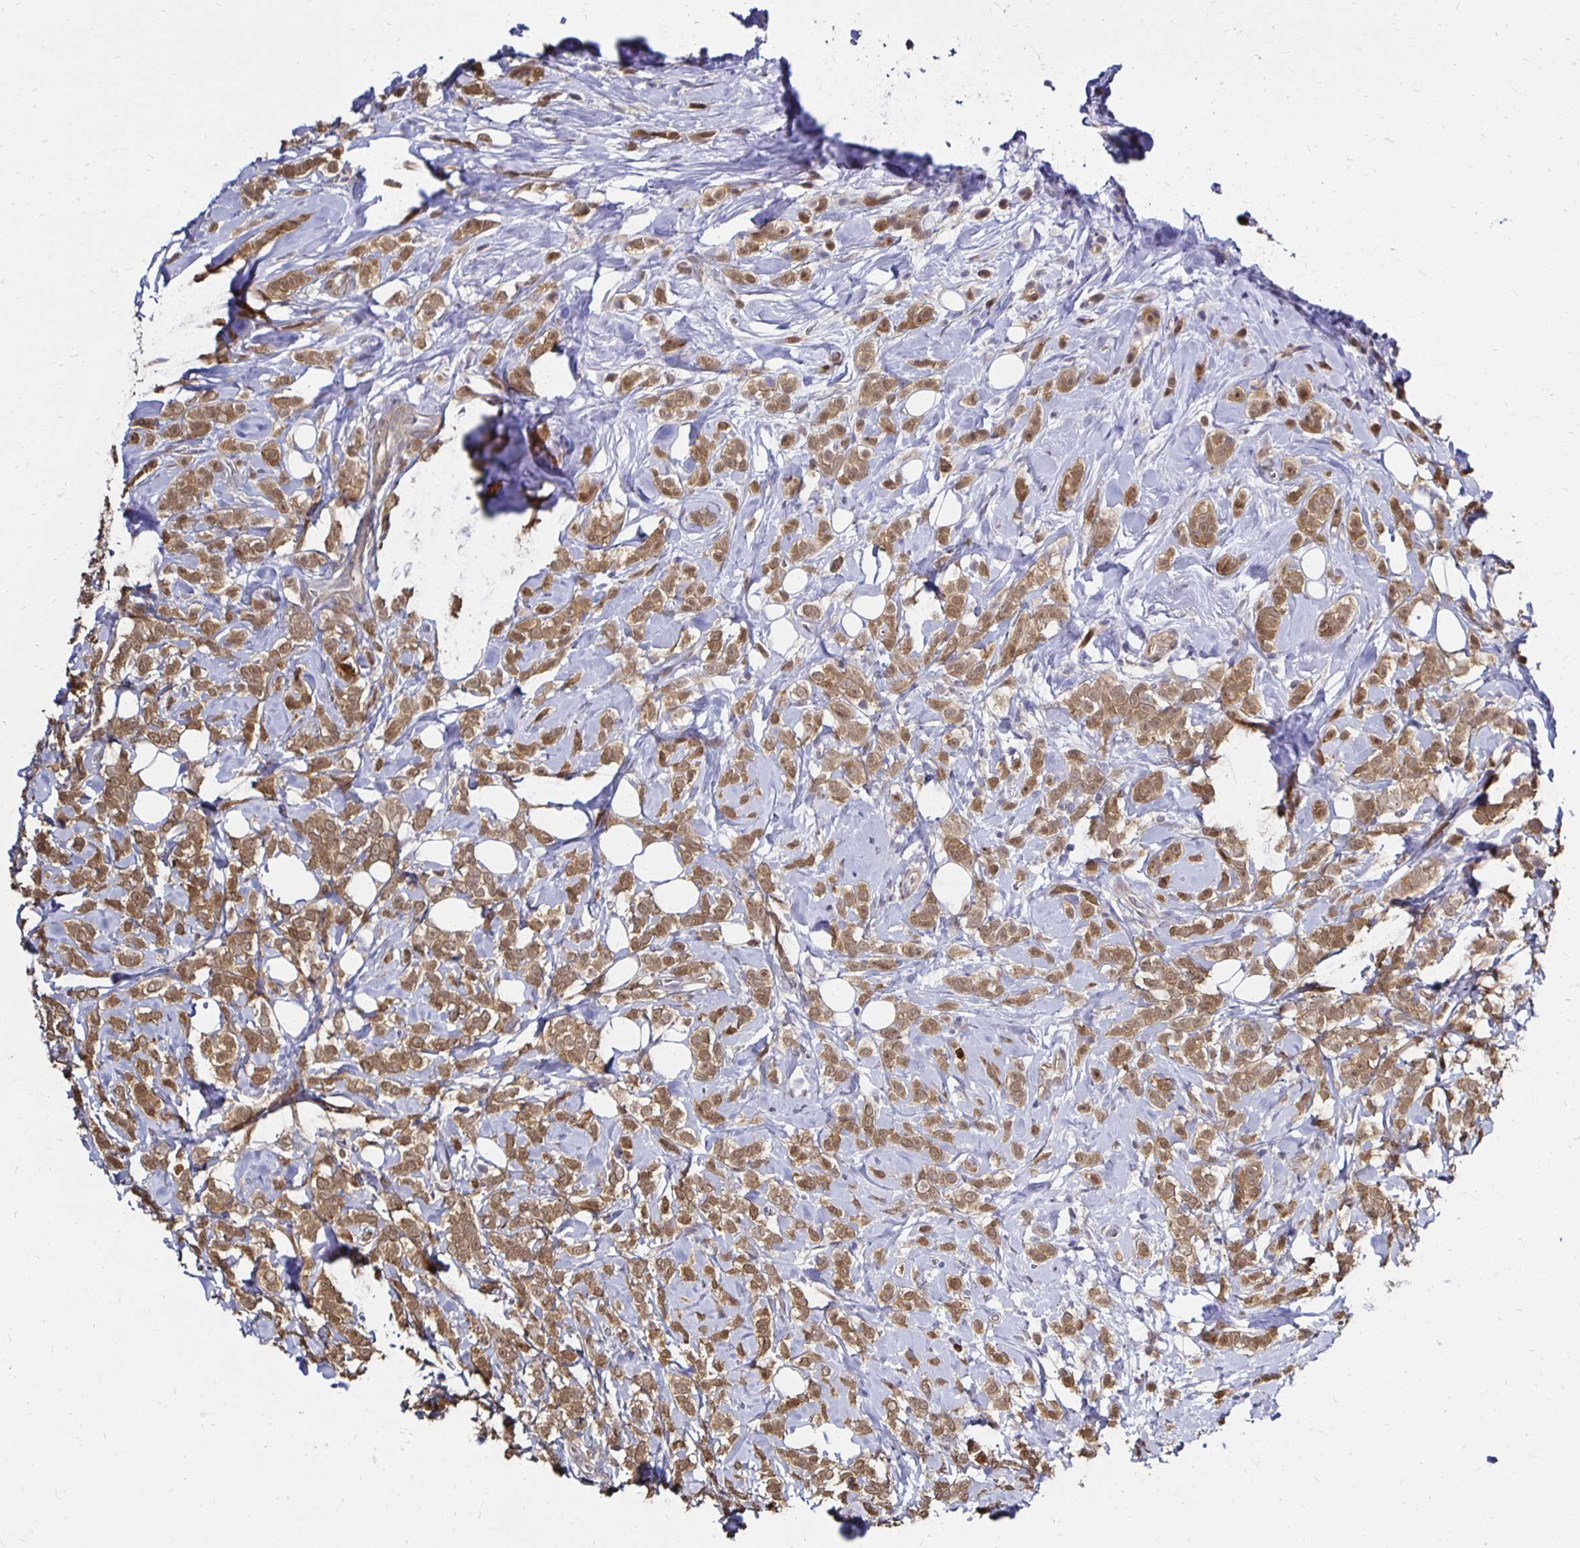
{"staining": {"intensity": "moderate", "quantity": ">75%", "location": "cytoplasmic/membranous,nuclear"}, "tissue": "breast cancer", "cell_type": "Tumor cells", "image_type": "cancer", "snomed": [{"axis": "morphology", "description": "Lobular carcinoma"}, {"axis": "topography", "description": "Breast"}], "caption": "The image exhibits immunohistochemical staining of breast cancer (lobular carcinoma). There is moderate cytoplasmic/membranous and nuclear staining is identified in about >75% of tumor cells.", "gene": "TXN", "patient": {"sex": "female", "age": 49}}